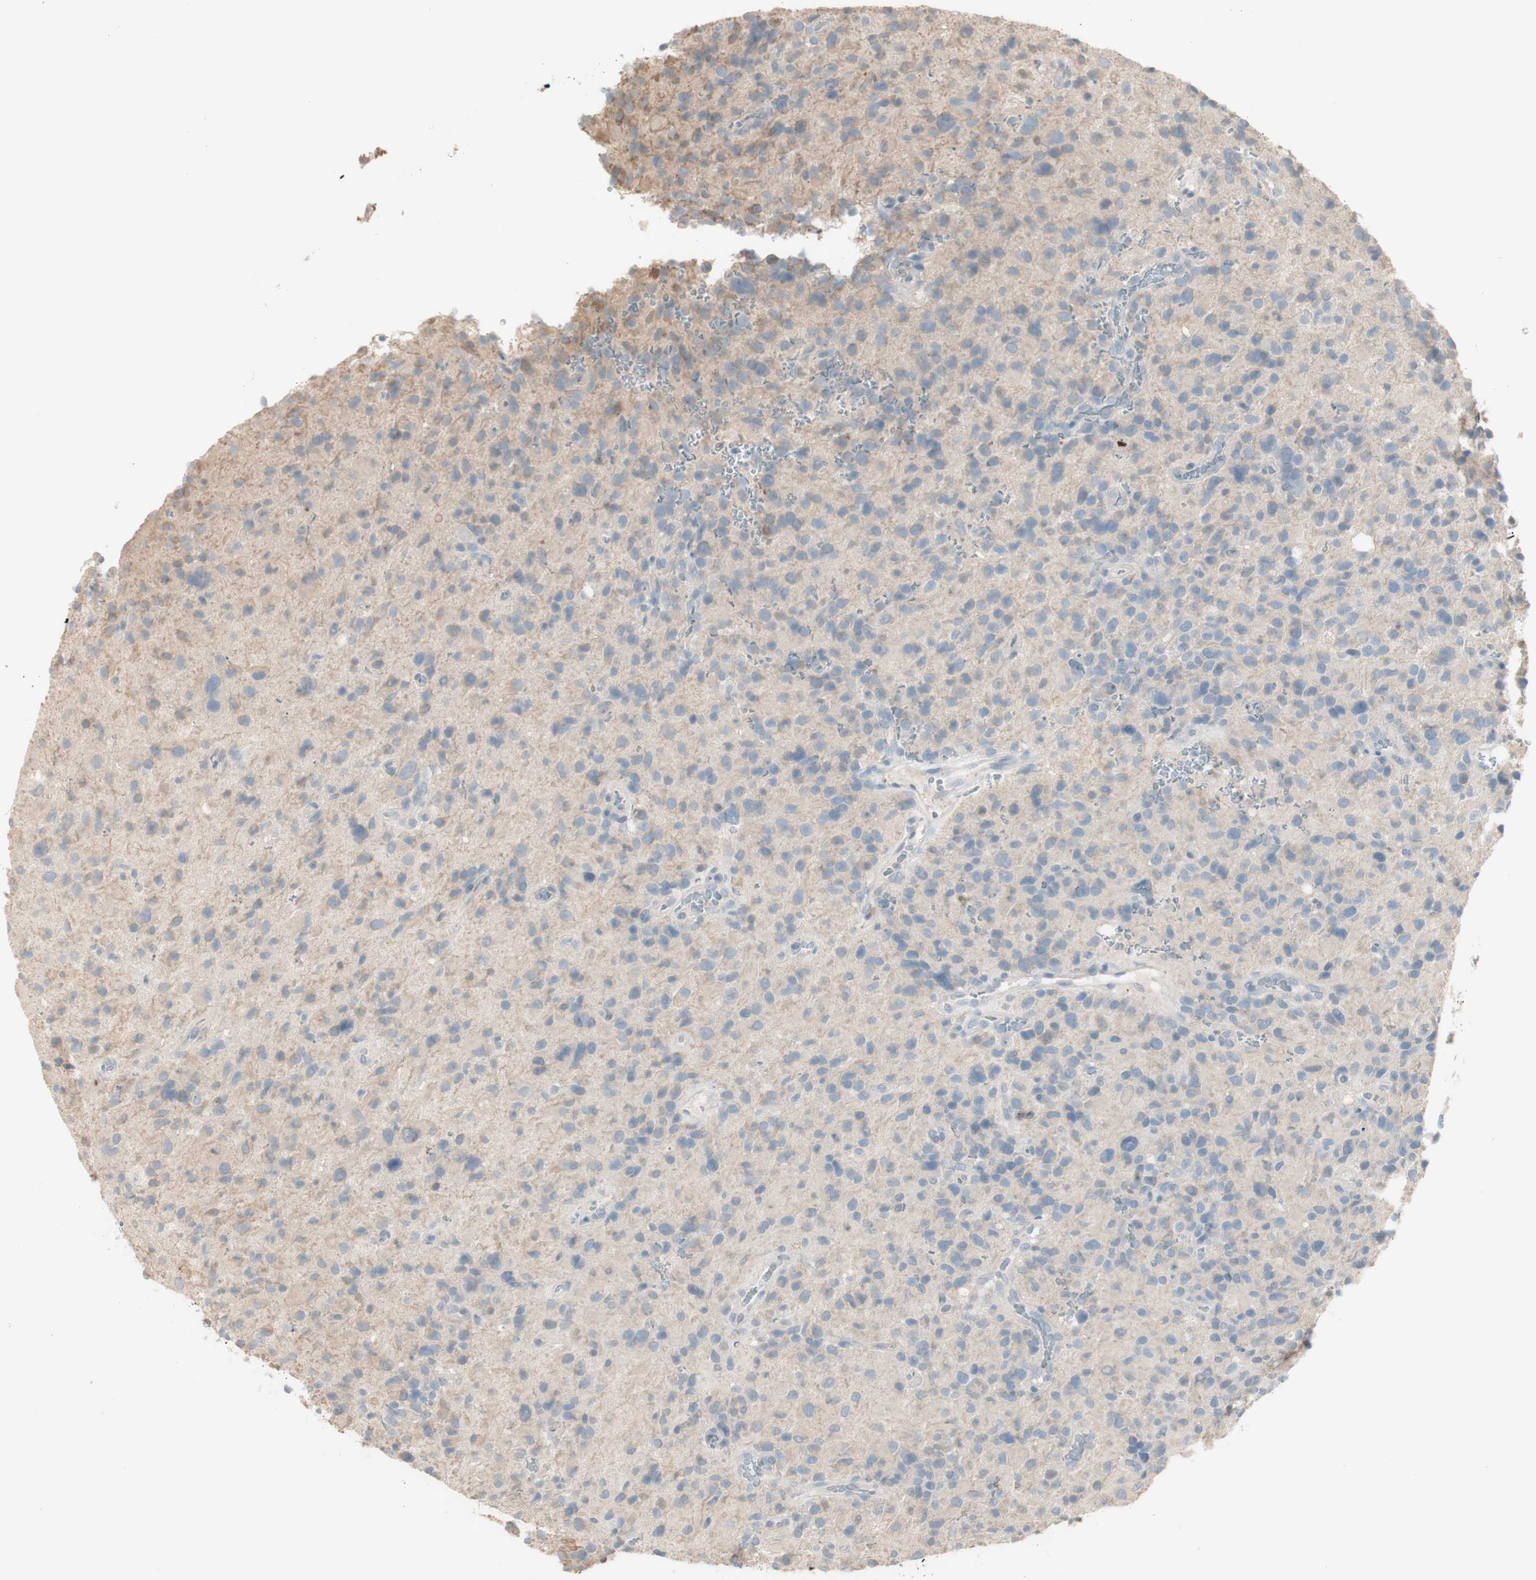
{"staining": {"intensity": "negative", "quantity": "none", "location": "none"}, "tissue": "glioma", "cell_type": "Tumor cells", "image_type": "cancer", "snomed": [{"axis": "morphology", "description": "Glioma, malignant, High grade"}, {"axis": "topography", "description": "Brain"}], "caption": "Tumor cells show no significant protein positivity in glioma.", "gene": "IFNG", "patient": {"sex": "male", "age": 48}}